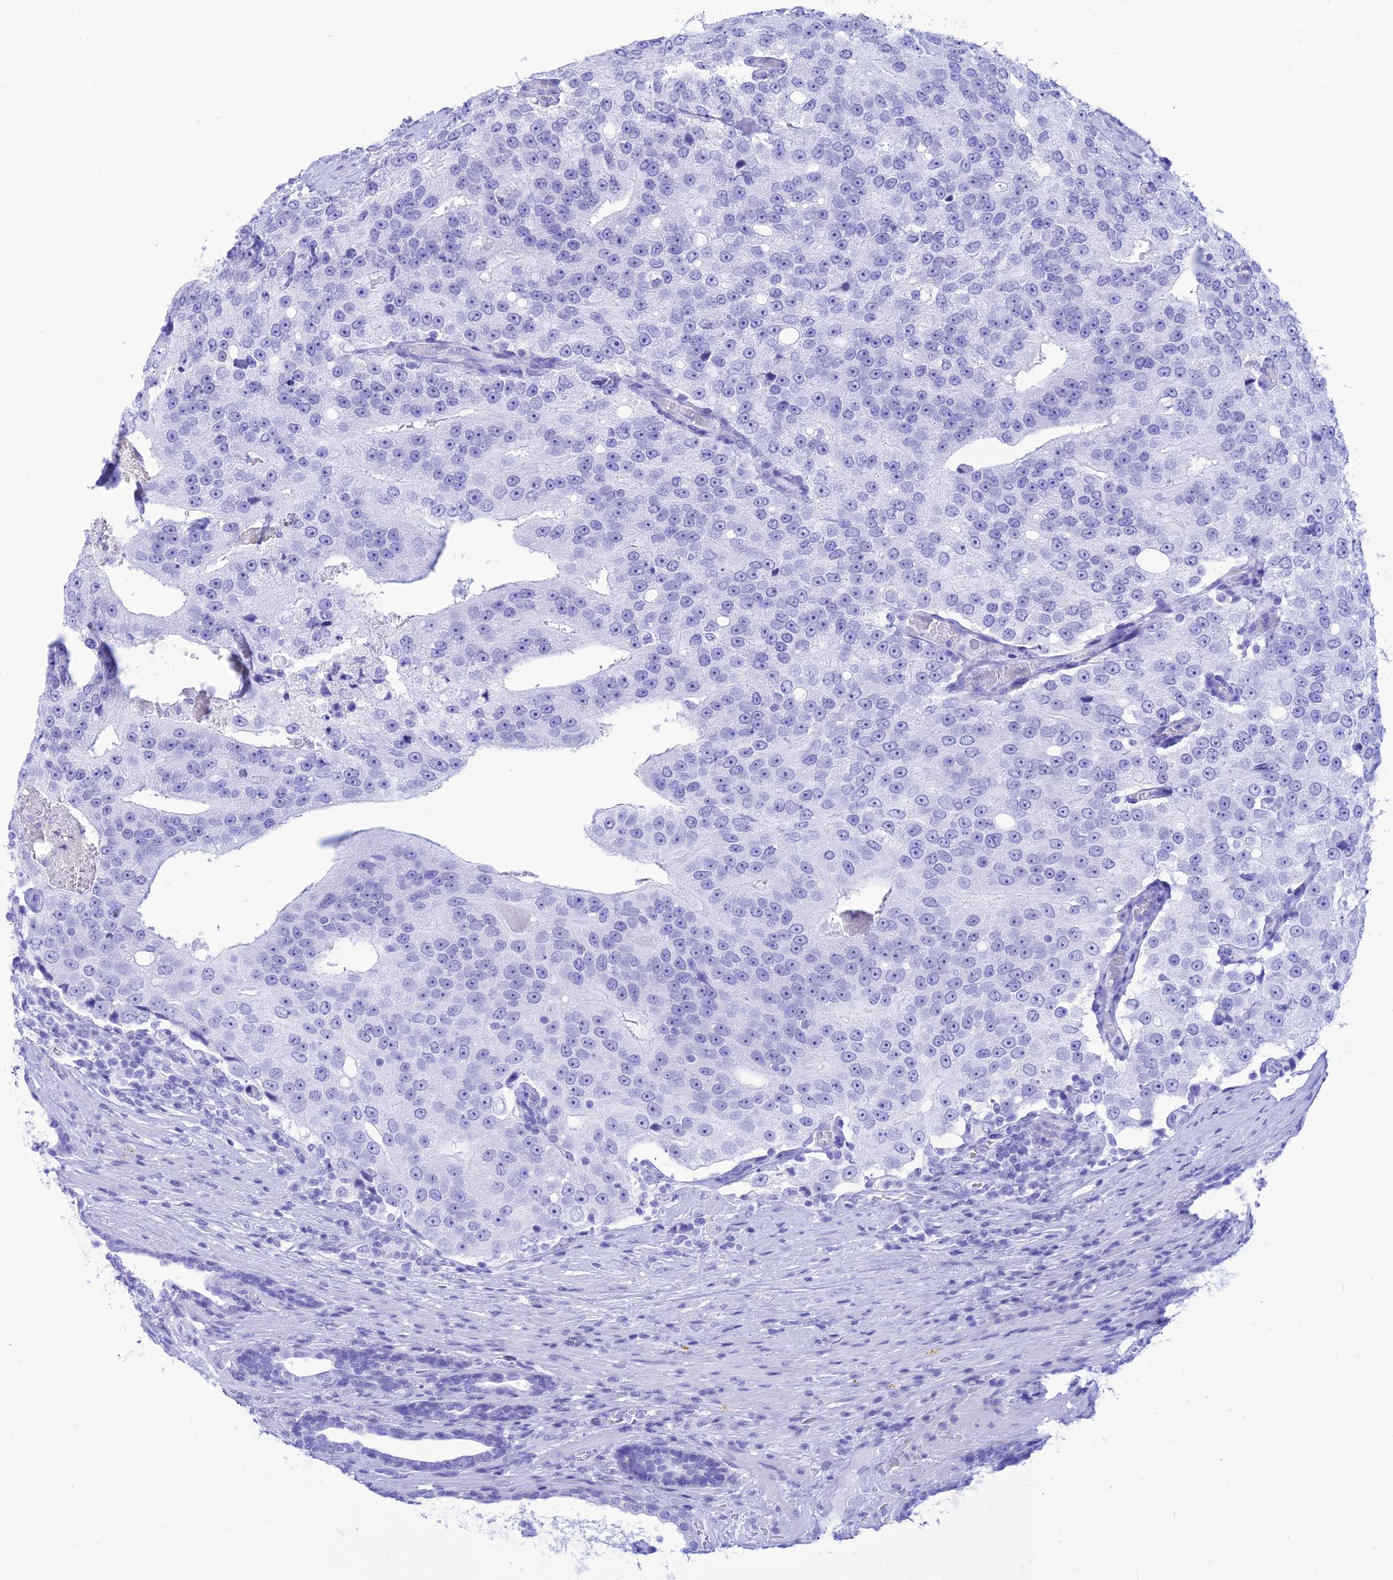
{"staining": {"intensity": "negative", "quantity": "none", "location": "none"}, "tissue": "prostate cancer", "cell_type": "Tumor cells", "image_type": "cancer", "snomed": [{"axis": "morphology", "description": "Adenocarcinoma, High grade"}, {"axis": "topography", "description": "Prostate"}], "caption": "Photomicrograph shows no protein staining in tumor cells of prostate cancer (adenocarcinoma (high-grade)) tissue.", "gene": "PRNP", "patient": {"sex": "male", "age": 70}}